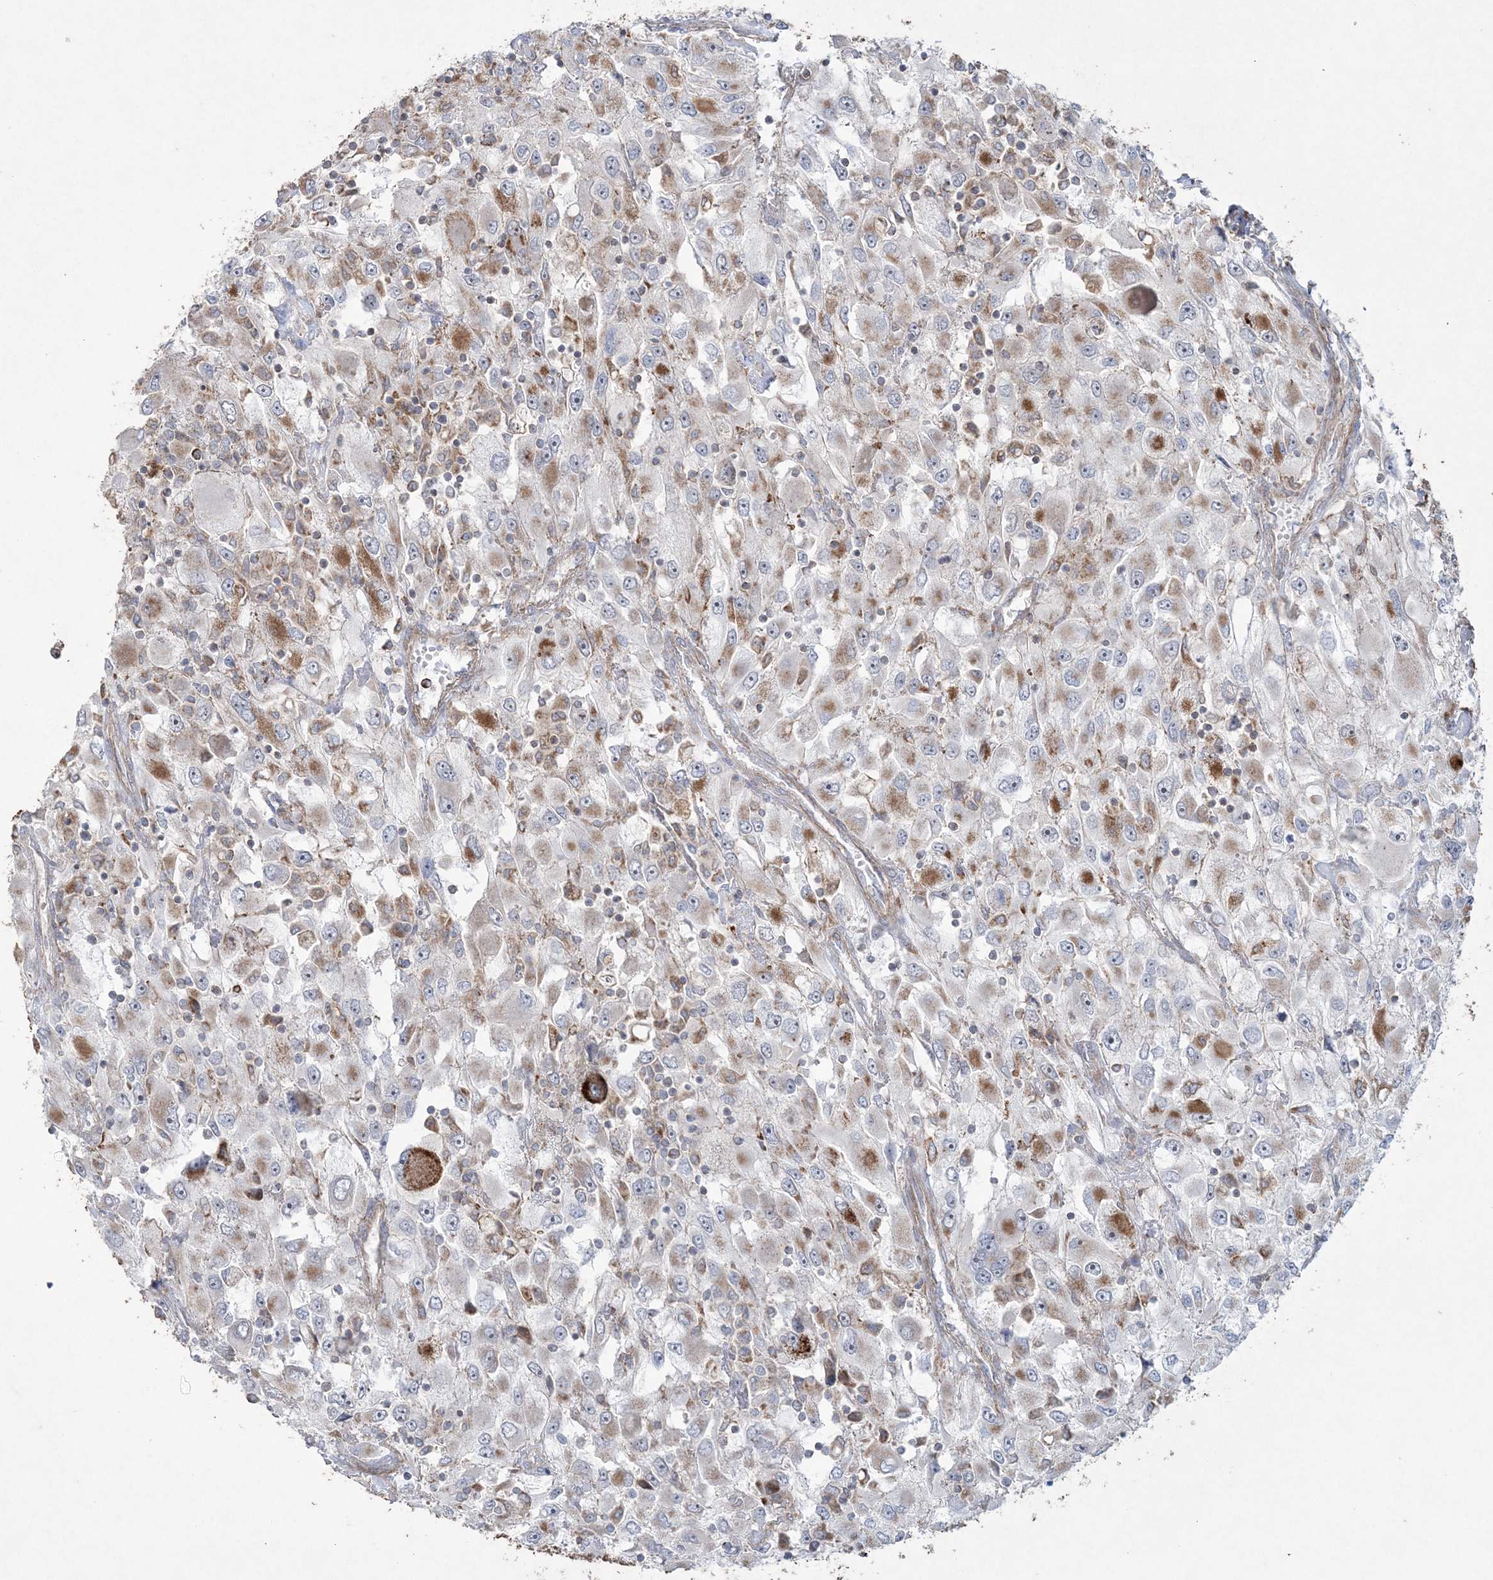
{"staining": {"intensity": "moderate", "quantity": "<25%", "location": "cytoplasmic/membranous"}, "tissue": "renal cancer", "cell_type": "Tumor cells", "image_type": "cancer", "snomed": [{"axis": "morphology", "description": "Adenocarcinoma, NOS"}, {"axis": "topography", "description": "Kidney"}], "caption": "Immunohistochemistry (IHC) of renal cancer exhibits low levels of moderate cytoplasmic/membranous positivity in about <25% of tumor cells.", "gene": "TTC7A", "patient": {"sex": "female", "age": 52}}